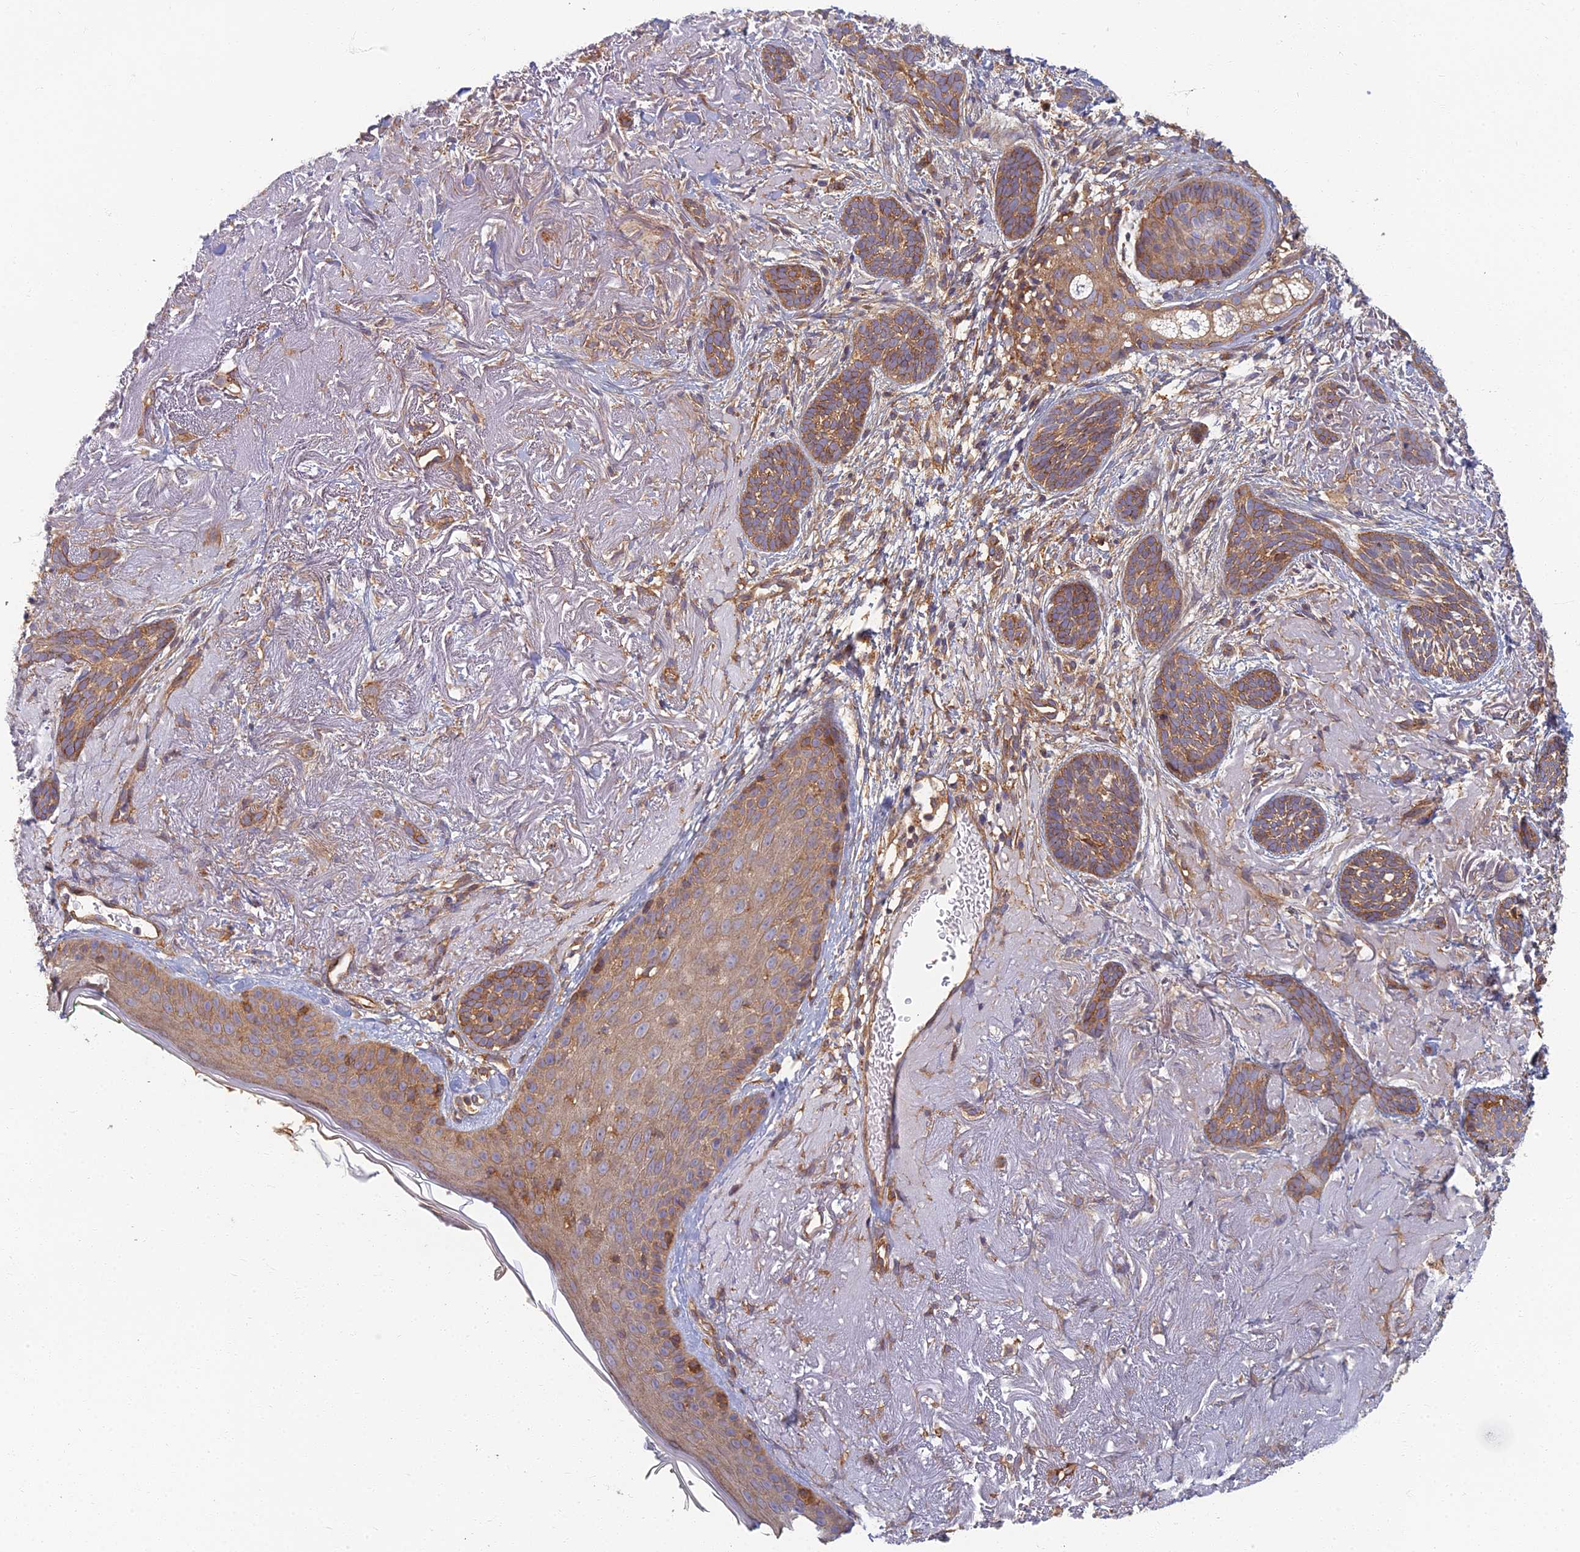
{"staining": {"intensity": "moderate", "quantity": ">75%", "location": "cytoplasmic/membranous"}, "tissue": "skin cancer", "cell_type": "Tumor cells", "image_type": "cancer", "snomed": [{"axis": "morphology", "description": "Basal cell carcinoma"}, {"axis": "topography", "description": "Skin"}], "caption": "The photomicrograph reveals staining of skin basal cell carcinoma, revealing moderate cytoplasmic/membranous protein positivity (brown color) within tumor cells.", "gene": "RBSN", "patient": {"sex": "male", "age": 71}}